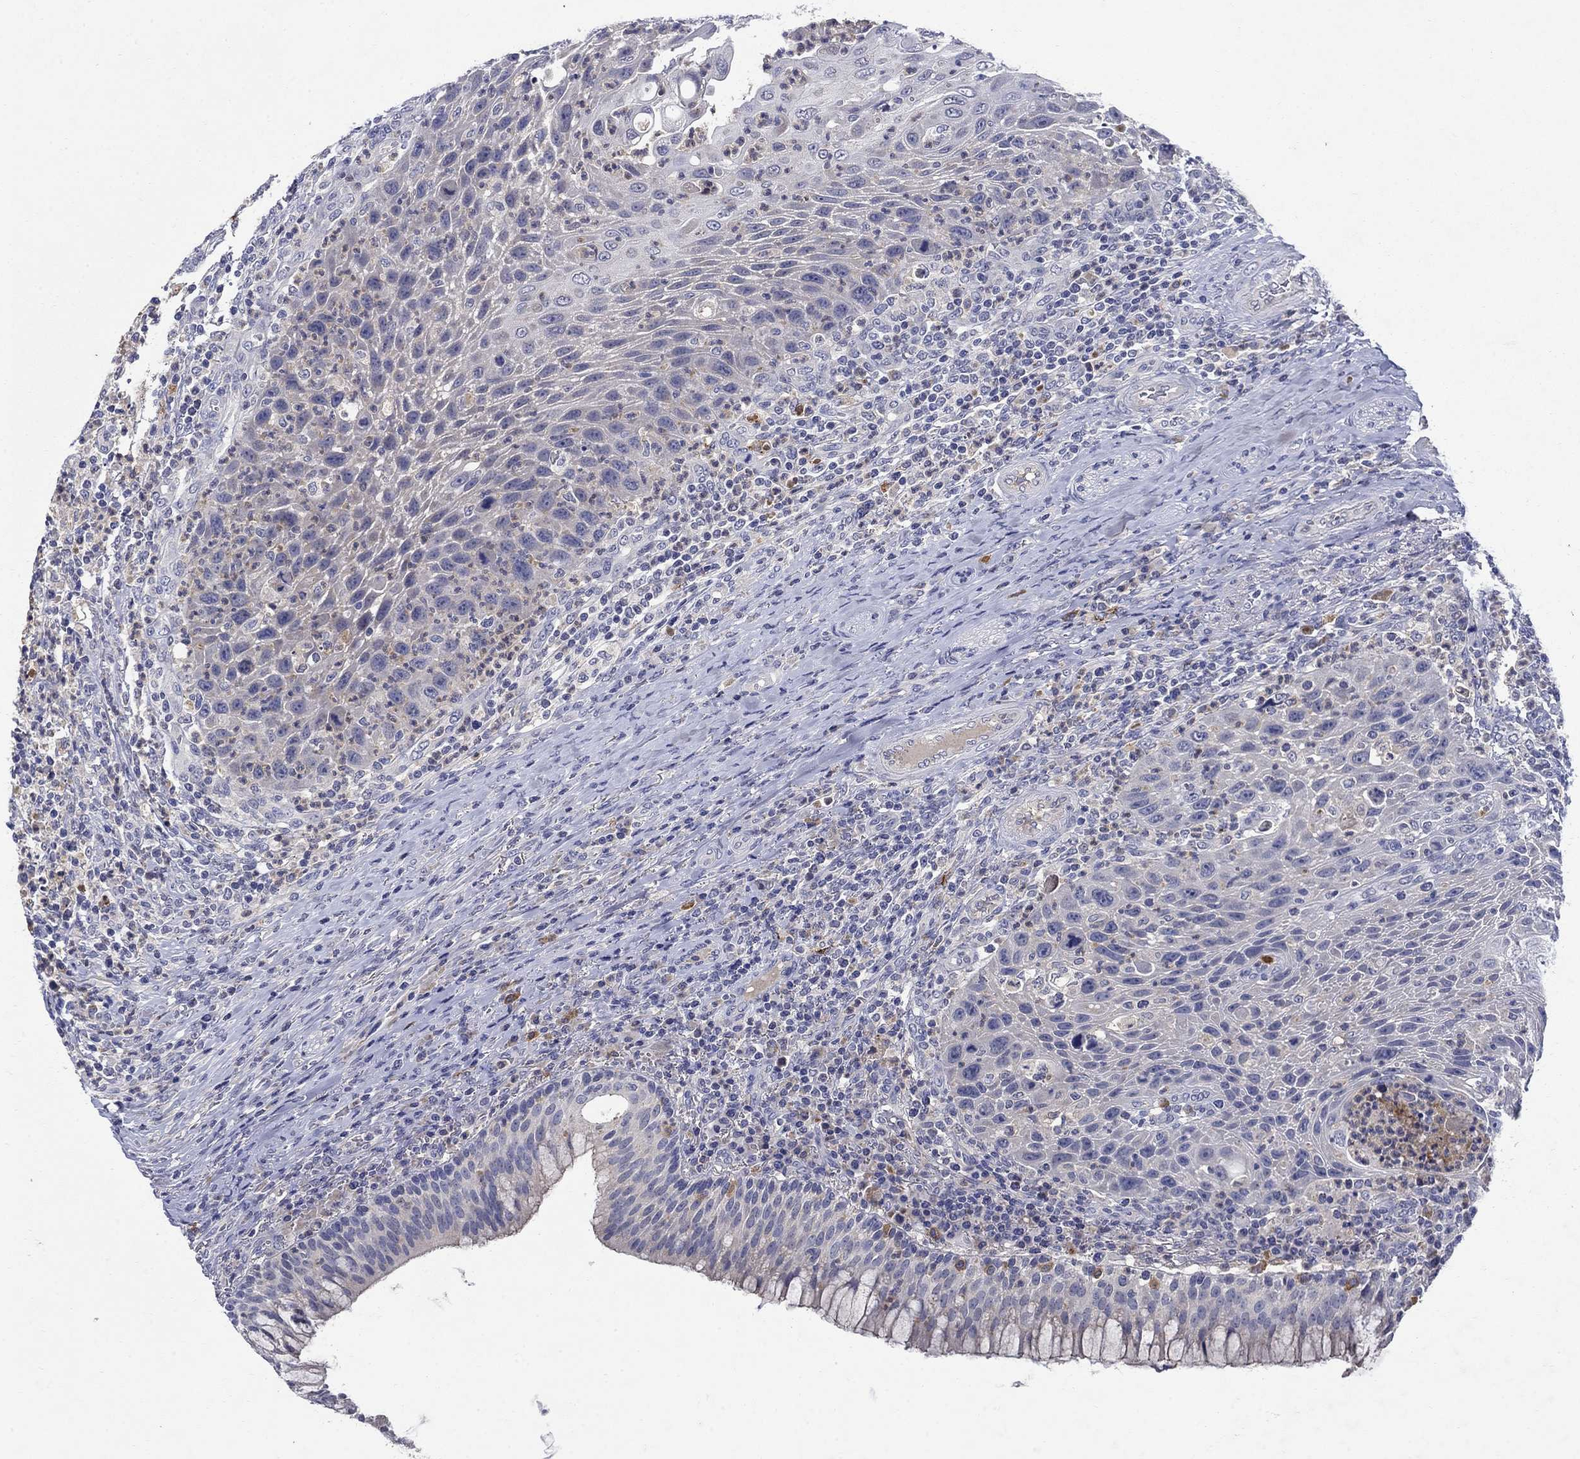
{"staining": {"intensity": "negative", "quantity": "none", "location": "none"}, "tissue": "head and neck cancer", "cell_type": "Tumor cells", "image_type": "cancer", "snomed": [{"axis": "morphology", "description": "Squamous cell carcinoma, NOS"}, {"axis": "topography", "description": "Head-Neck"}], "caption": "This histopathology image is of head and neck cancer stained with immunohistochemistry to label a protein in brown with the nuclei are counter-stained blue. There is no staining in tumor cells.", "gene": "STAB2", "patient": {"sex": "male", "age": 69}}